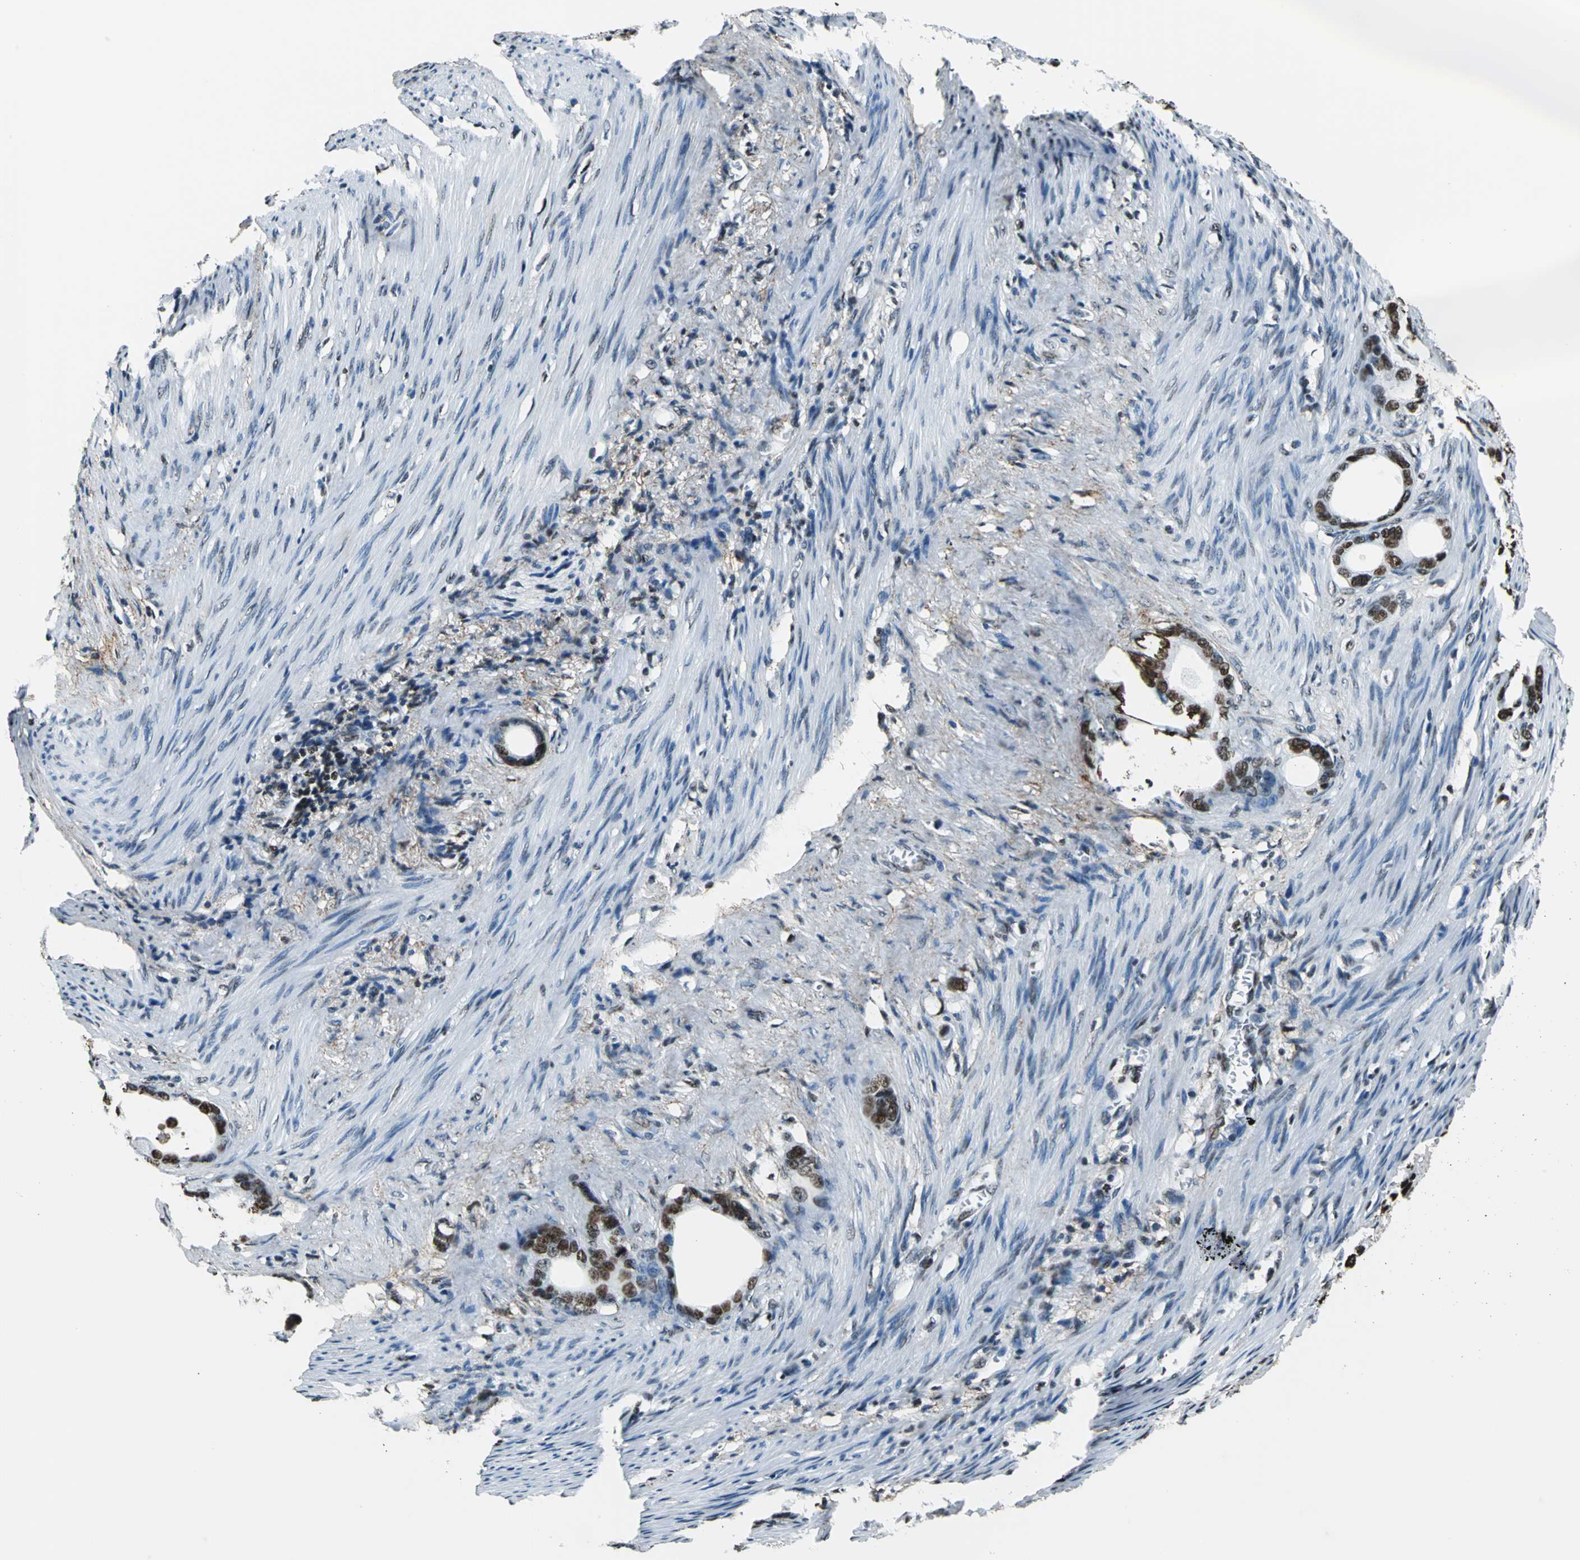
{"staining": {"intensity": "moderate", "quantity": ">75%", "location": "nuclear"}, "tissue": "stomach cancer", "cell_type": "Tumor cells", "image_type": "cancer", "snomed": [{"axis": "morphology", "description": "Adenocarcinoma, NOS"}, {"axis": "topography", "description": "Stomach"}], "caption": "This photomicrograph displays immunohistochemistry (IHC) staining of stomach adenocarcinoma, with medium moderate nuclear staining in approximately >75% of tumor cells.", "gene": "APEX1", "patient": {"sex": "female", "age": 75}}